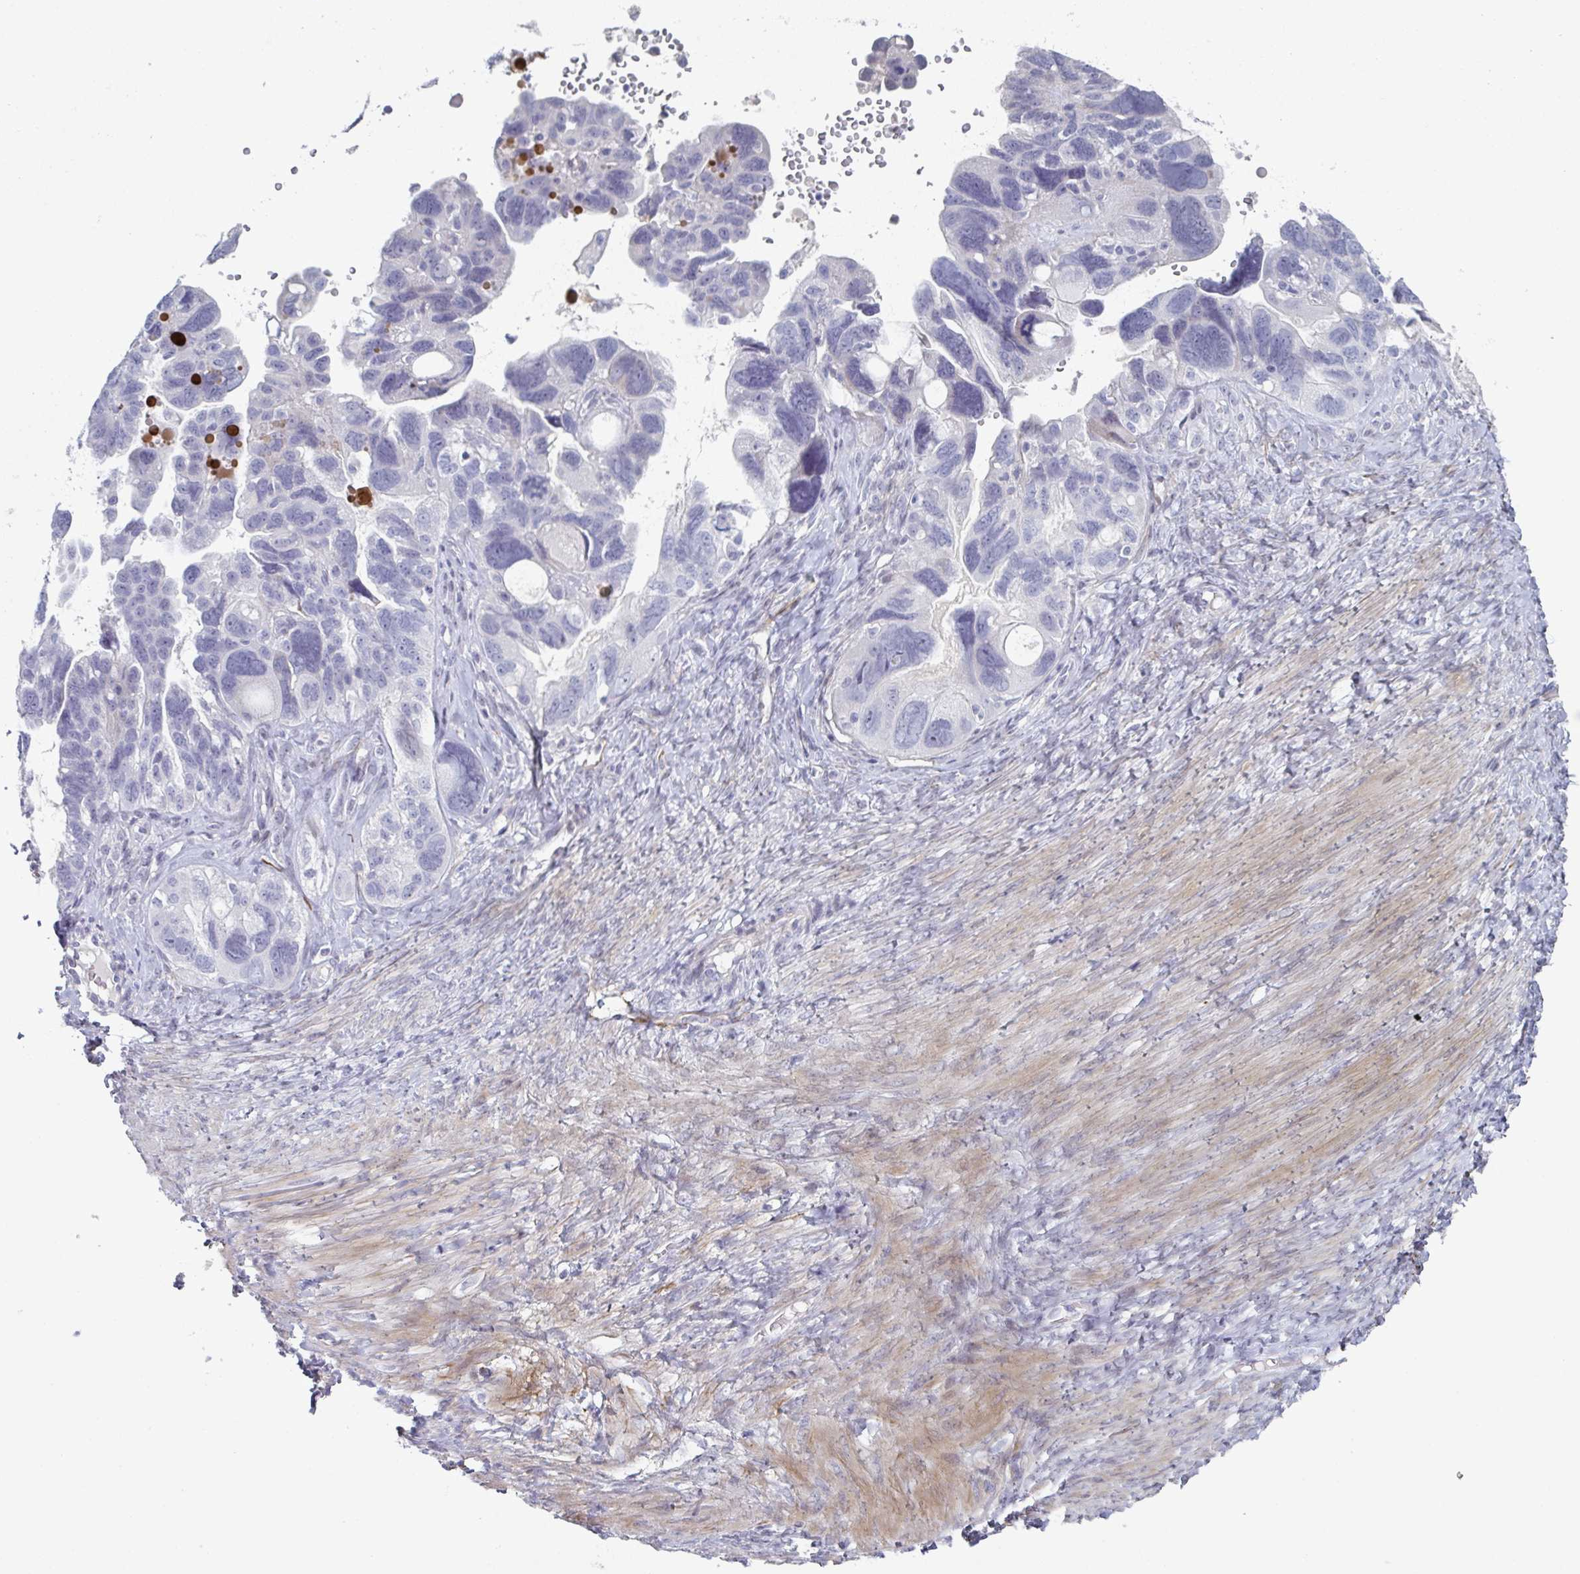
{"staining": {"intensity": "negative", "quantity": "none", "location": "none"}, "tissue": "ovarian cancer", "cell_type": "Tumor cells", "image_type": "cancer", "snomed": [{"axis": "morphology", "description": "Cystadenocarcinoma, serous, NOS"}, {"axis": "topography", "description": "Ovary"}], "caption": "Immunohistochemistry photomicrograph of neoplastic tissue: serous cystadenocarcinoma (ovarian) stained with DAB (3,3'-diaminobenzidine) demonstrates no significant protein expression in tumor cells.", "gene": "A1CF", "patient": {"sex": "female", "age": 60}}